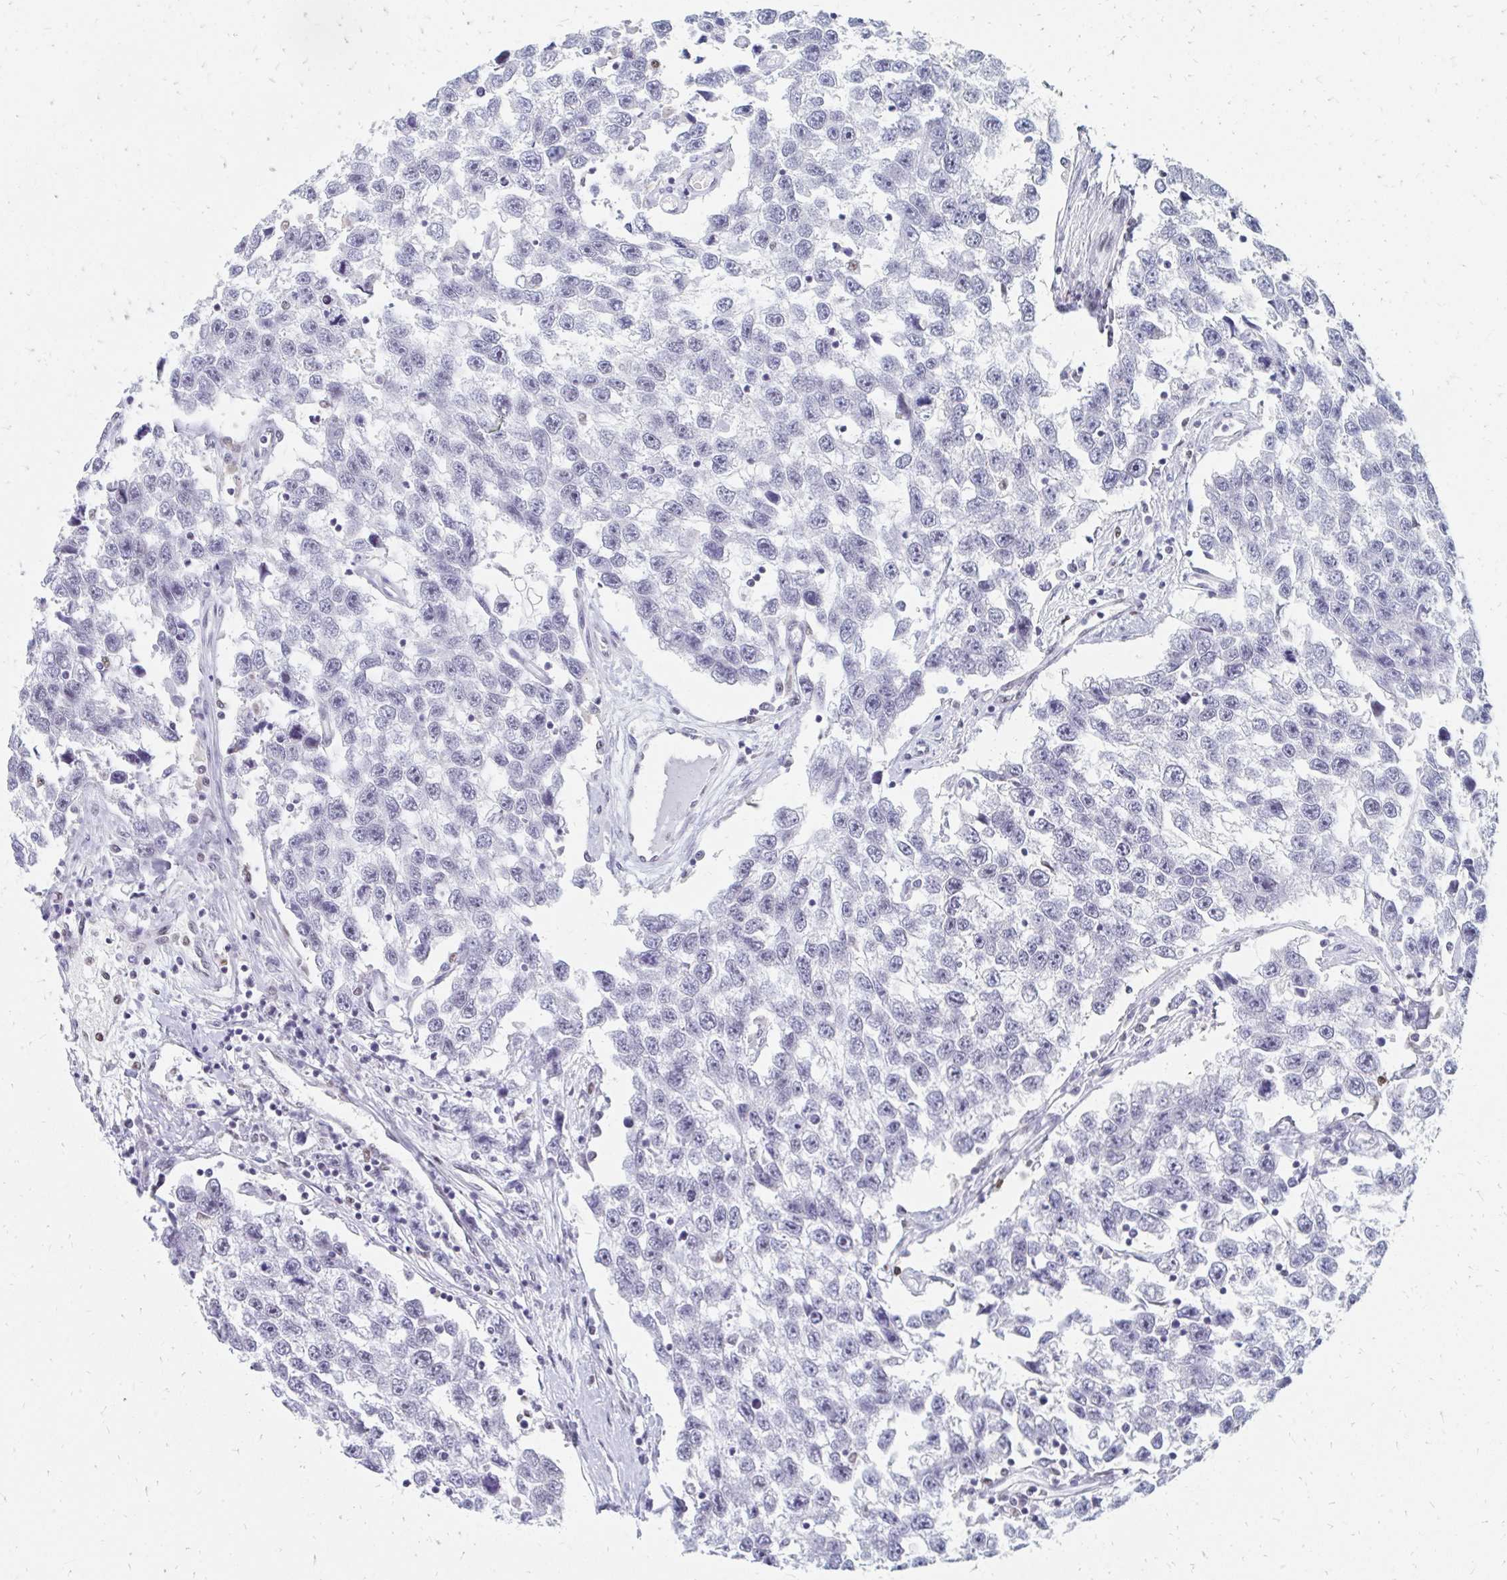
{"staining": {"intensity": "negative", "quantity": "none", "location": "none"}, "tissue": "testis cancer", "cell_type": "Tumor cells", "image_type": "cancer", "snomed": [{"axis": "morphology", "description": "Seminoma, NOS"}, {"axis": "topography", "description": "Testis"}], "caption": "Micrograph shows no significant protein positivity in tumor cells of seminoma (testis). (DAB immunohistochemistry (IHC) with hematoxylin counter stain).", "gene": "PLK3", "patient": {"sex": "male", "age": 33}}